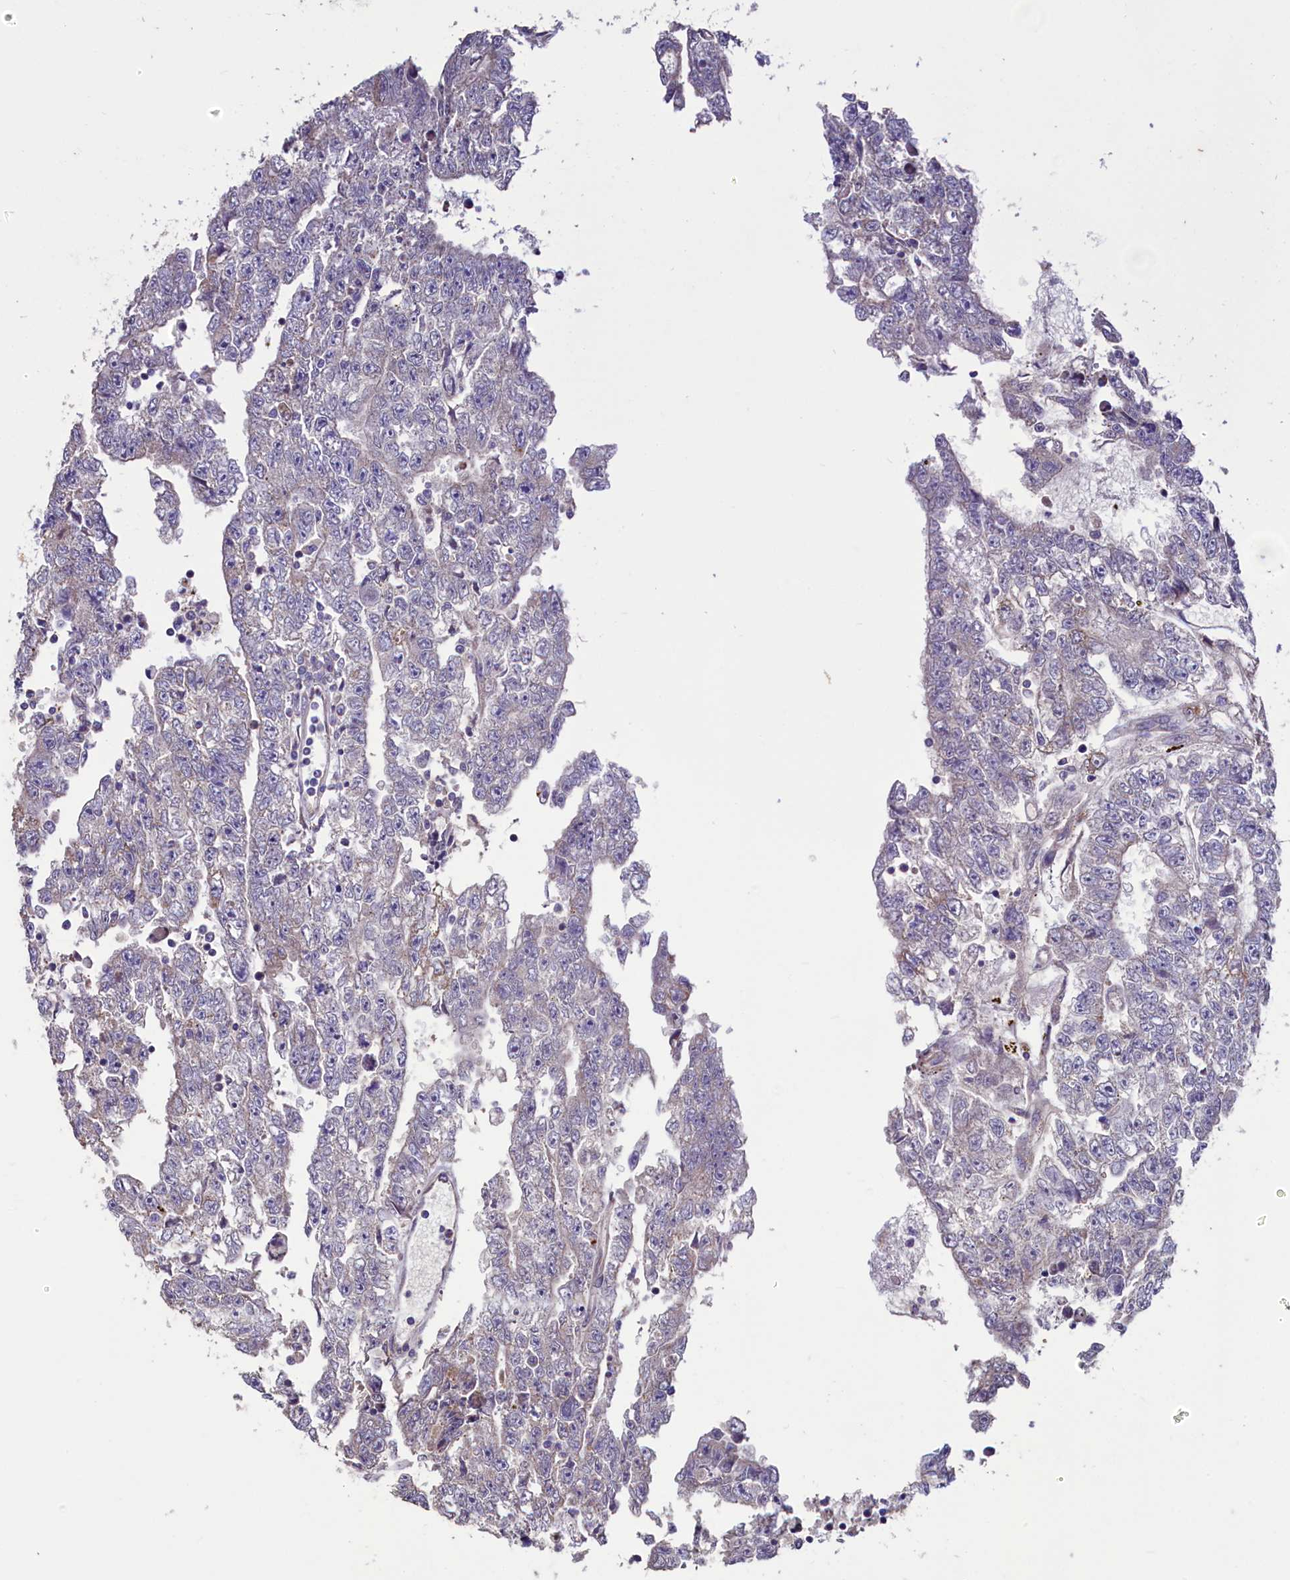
{"staining": {"intensity": "negative", "quantity": "none", "location": "none"}, "tissue": "testis cancer", "cell_type": "Tumor cells", "image_type": "cancer", "snomed": [{"axis": "morphology", "description": "Carcinoma, Embryonal, NOS"}, {"axis": "topography", "description": "Testis"}], "caption": "Human testis cancer stained for a protein using IHC exhibits no staining in tumor cells.", "gene": "SPATA2L", "patient": {"sex": "male", "age": 25}}